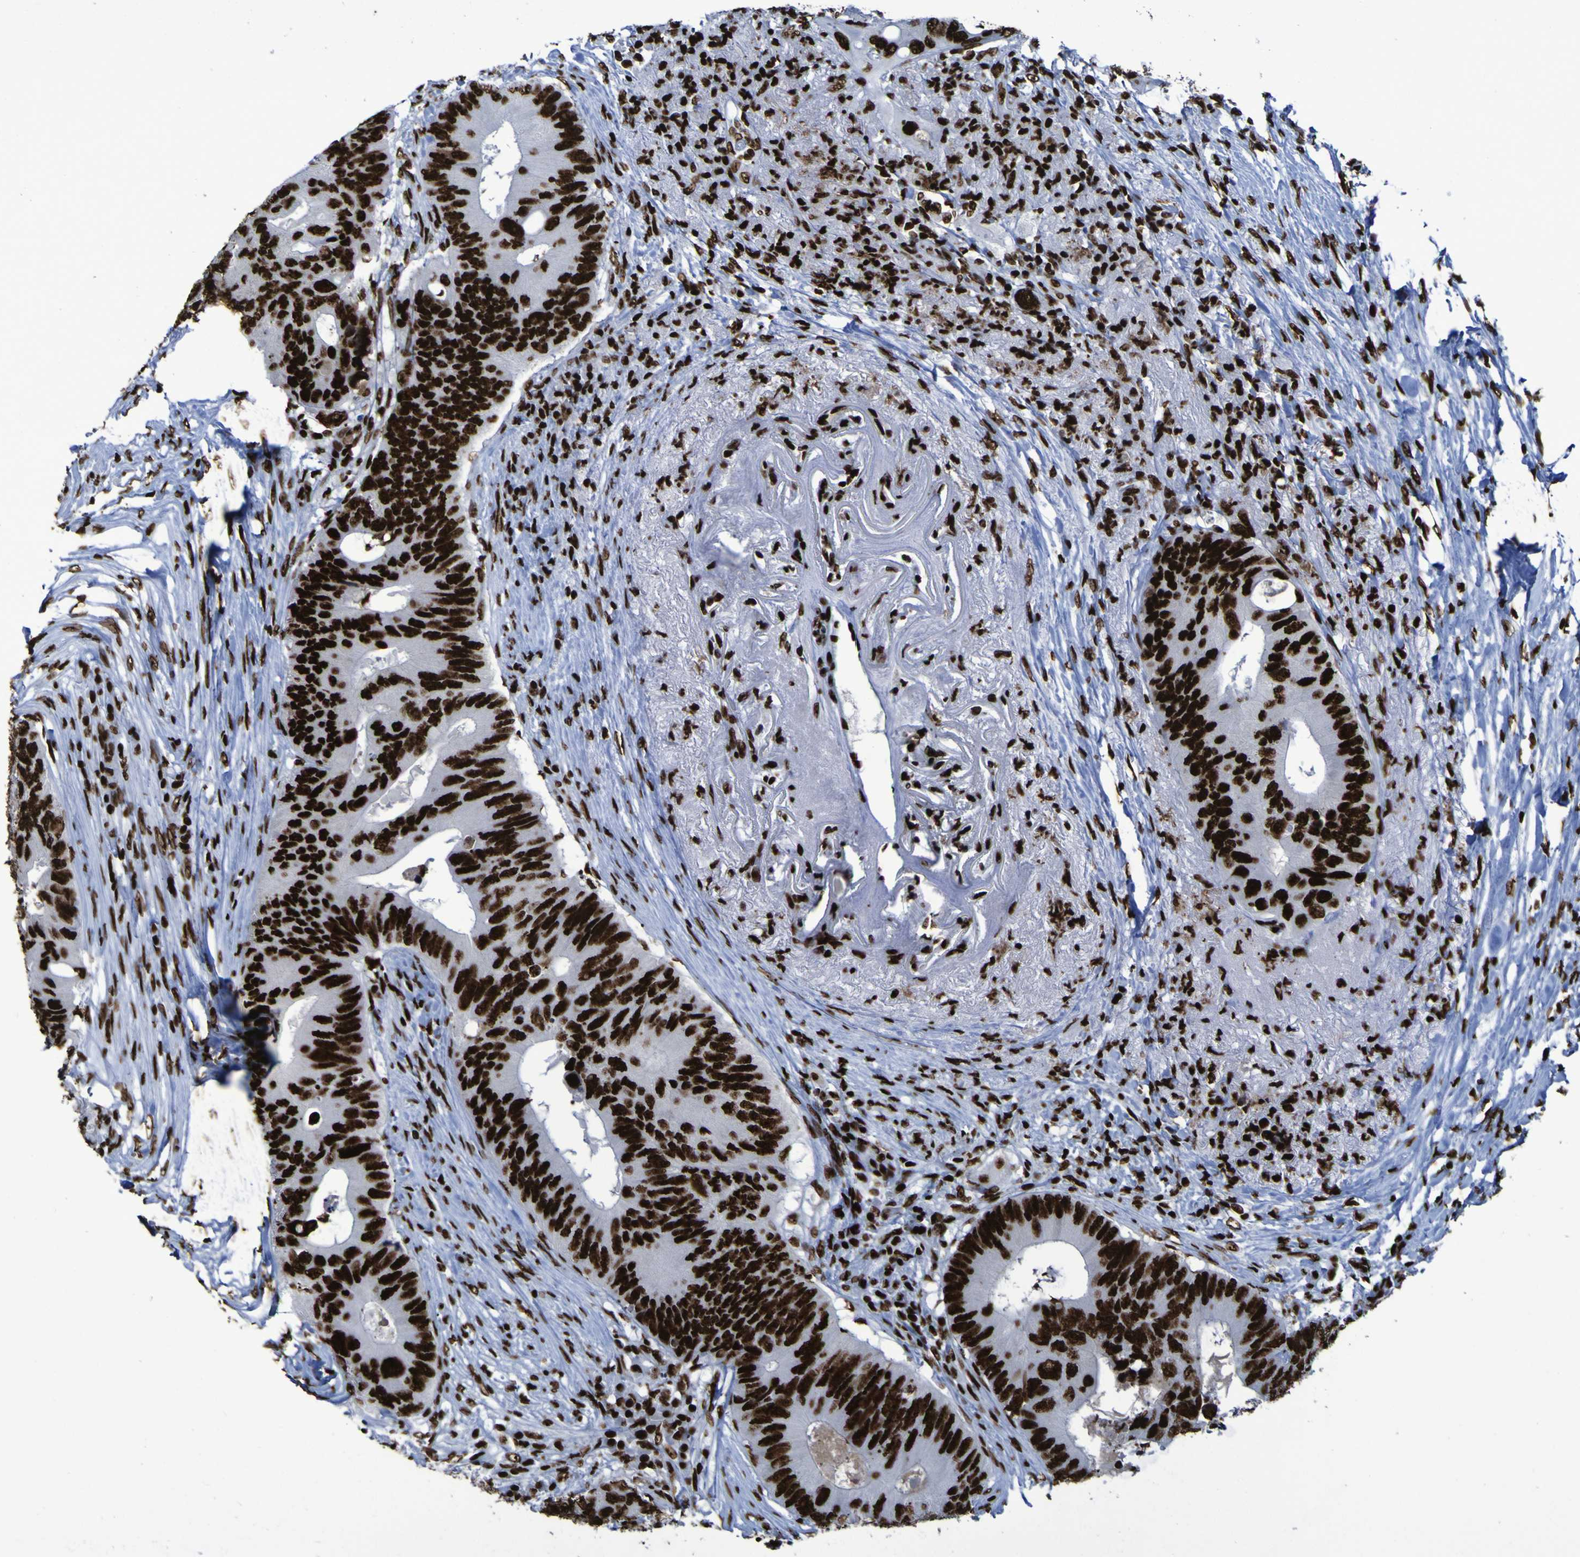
{"staining": {"intensity": "strong", "quantity": ">75%", "location": "nuclear"}, "tissue": "colorectal cancer", "cell_type": "Tumor cells", "image_type": "cancer", "snomed": [{"axis": "morphology", "description": "Adenocarcinoma, NOS"}, {"axis": "topography", "description": "Colon"}], "caption": "This is a micrograph of immunohistochemistry (IHC) staining of colorectal adenocarcinoma, which shows strong expression in the nuclear of tumor cells.", "gene": "NPM1", "patient": {"sex": "male", "age": 71}}